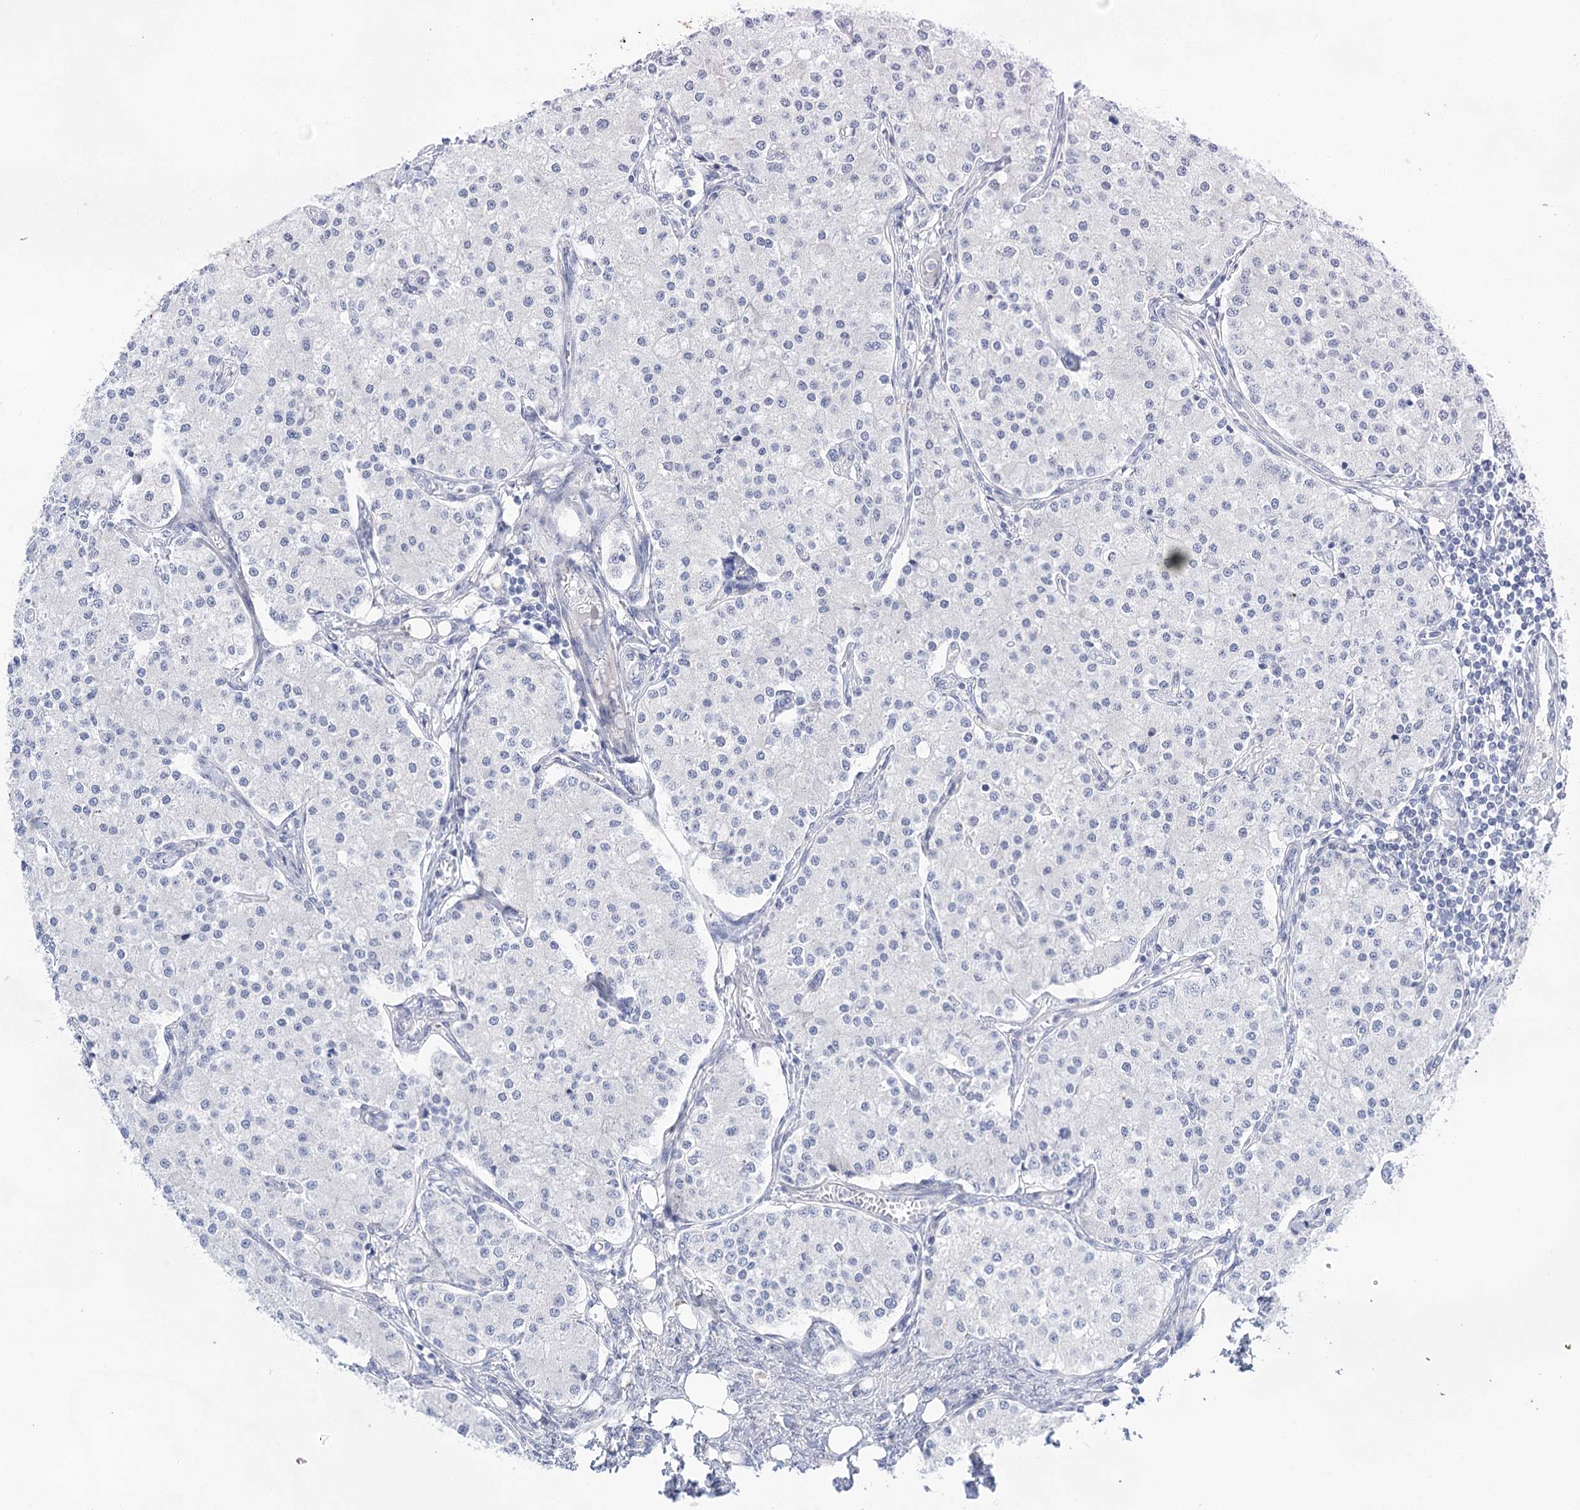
{"staining": {"intensity": "negative", "quantity": "none", "location": "none"}, "tissue": "carcinoid", "cell_type": "Tumor cells", "image_type": "cancer", "snomed": [{"axis": "morphology", "description": "Carcinoid, malignant, NOS"}, {"axis": "topography", "description": "Colon"}], "caption": "DAB immunohistochemical staining of human carcinoid displays no significant positivity in tumor cells. The staining was performed using DAB (3,3'-diaminobenzidine) to visualize the protein expression in brown, while the nuclei were stained in blue with hematoxylin (Magnification: 20x).", "gene": "LALBA", "patient": {"sex": "female", "age": 52}}